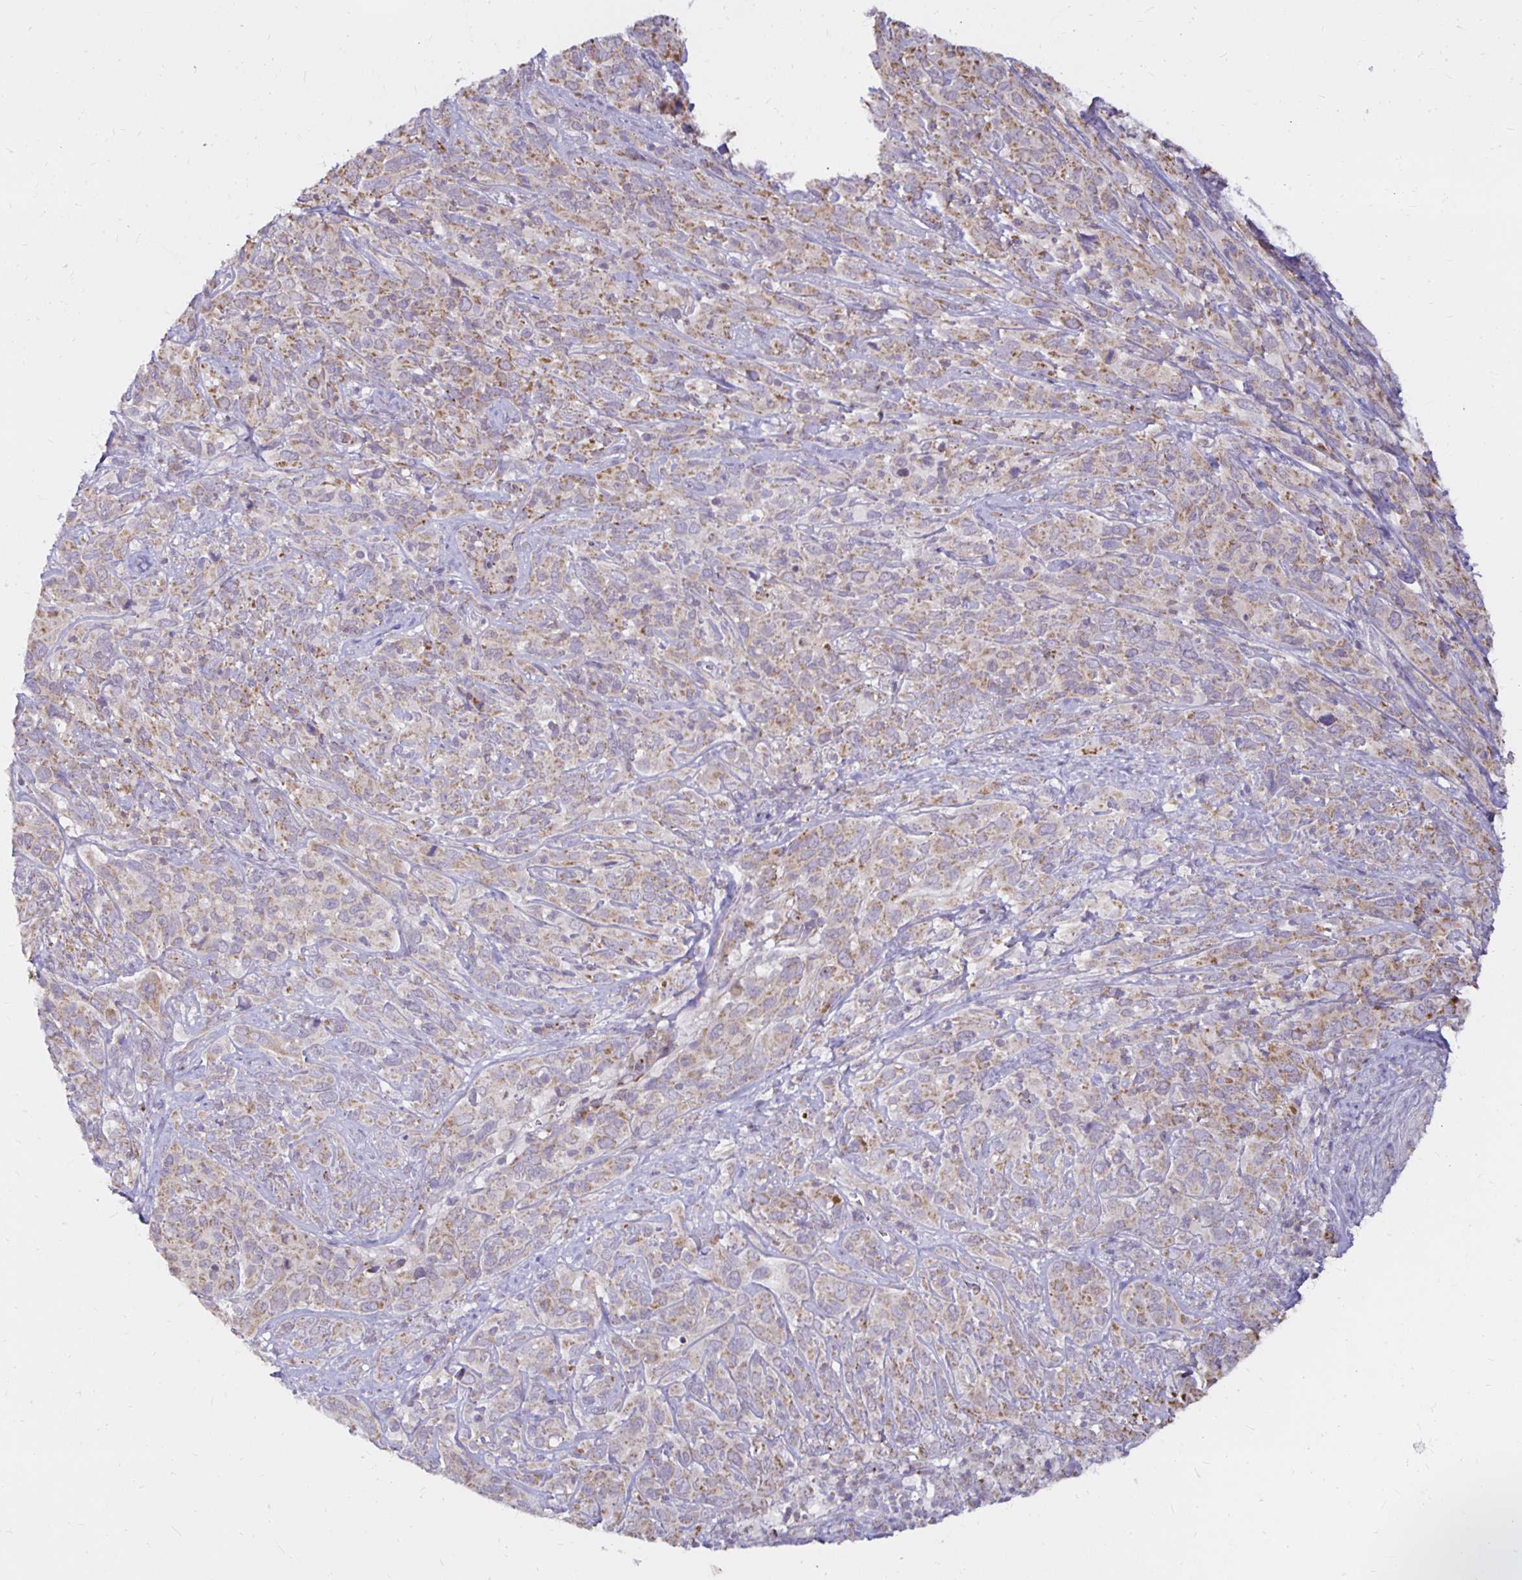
{"staining": {"intensity": "weak", "quantity": "25%-75%", "location": "cytoplasmic/membranous"}, "tissue": "cervical cancer", "cell_type": "Tumor cells", "image_type": "cancer", "snomed": [{"axis": "morphology", "description": "Normal tissue, NOS"}, {"axis": "morphology", "description": "Squamous cell carcinoma, NOS"}, {"axis": "topography", "description": "Cervix"}], "caption": "Brown immunohistochemical staining in cervical cancer demonstrates weak cytoplasmic/membranous expression in about 25%-75% of tumor cells. The staining was performed using DAB to visualize the protein expression in brown, while the nuclei were stained in blue with hematoxylin (Magnification: 20x).", "gene": "IER3", "patient": {"sex": "female", "age": 51}}